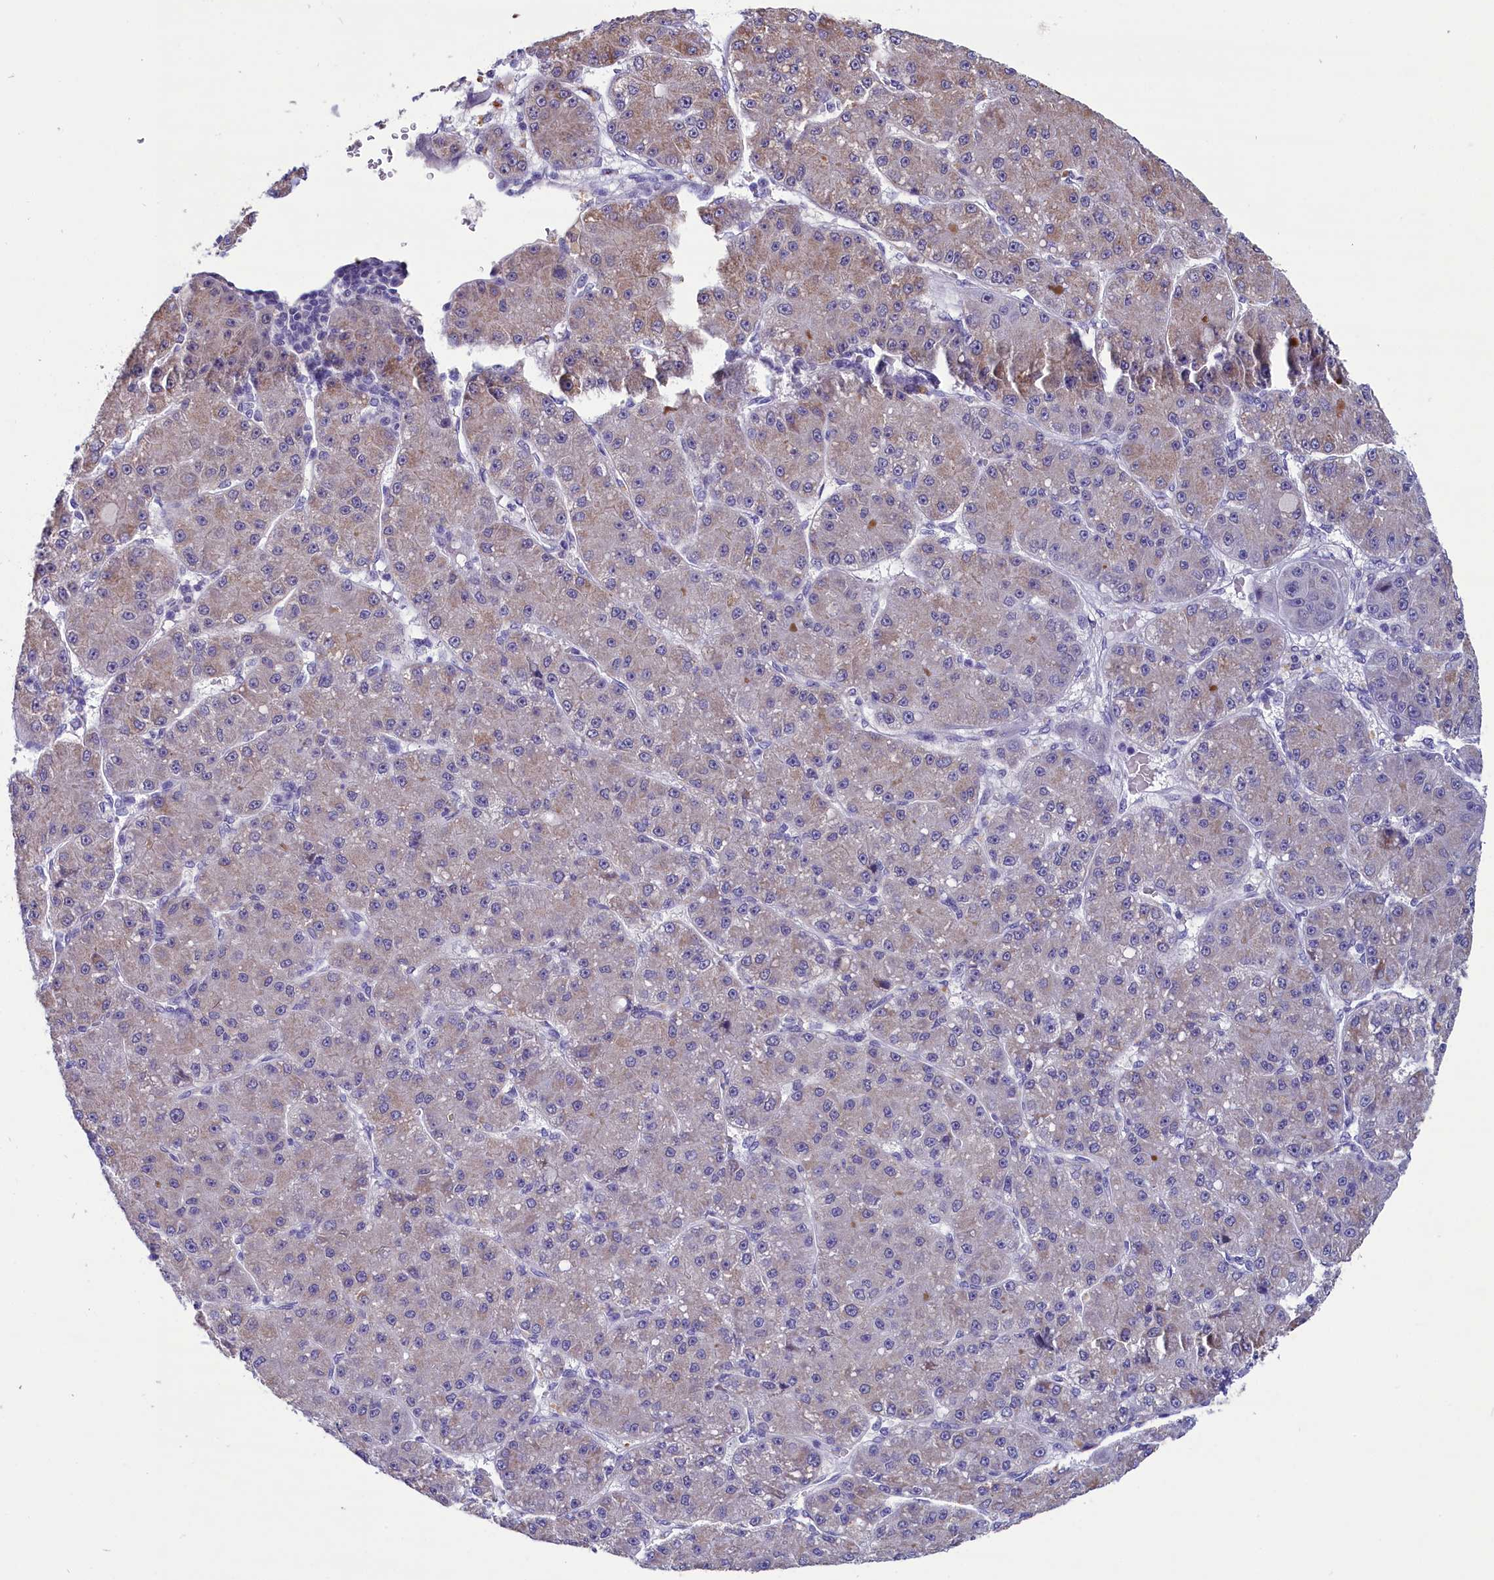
{"staining": {"intensity": "weak", "quantity": "<25%", "location": "cytoplasmic/membranous"}, "tissue": "liver cancer", "cell_type": "Tumor cells", "image_type": "cancer", "snomed": [{"axis": "morphology", "description": "Carcinoma, Hepatocellular, NOS"}, {"axis": "topography", "description": "Liver"}], "caption": "Tumor cells show no significant protein staining in liver cancer. The staining was performed using DAB to visualize the protein expression in brown, while the nuclei were stained in blue with hematoxylin (Magnification: 20x).", "gene": "SCD5", "patient": {"sex": "male", "age": 67}}